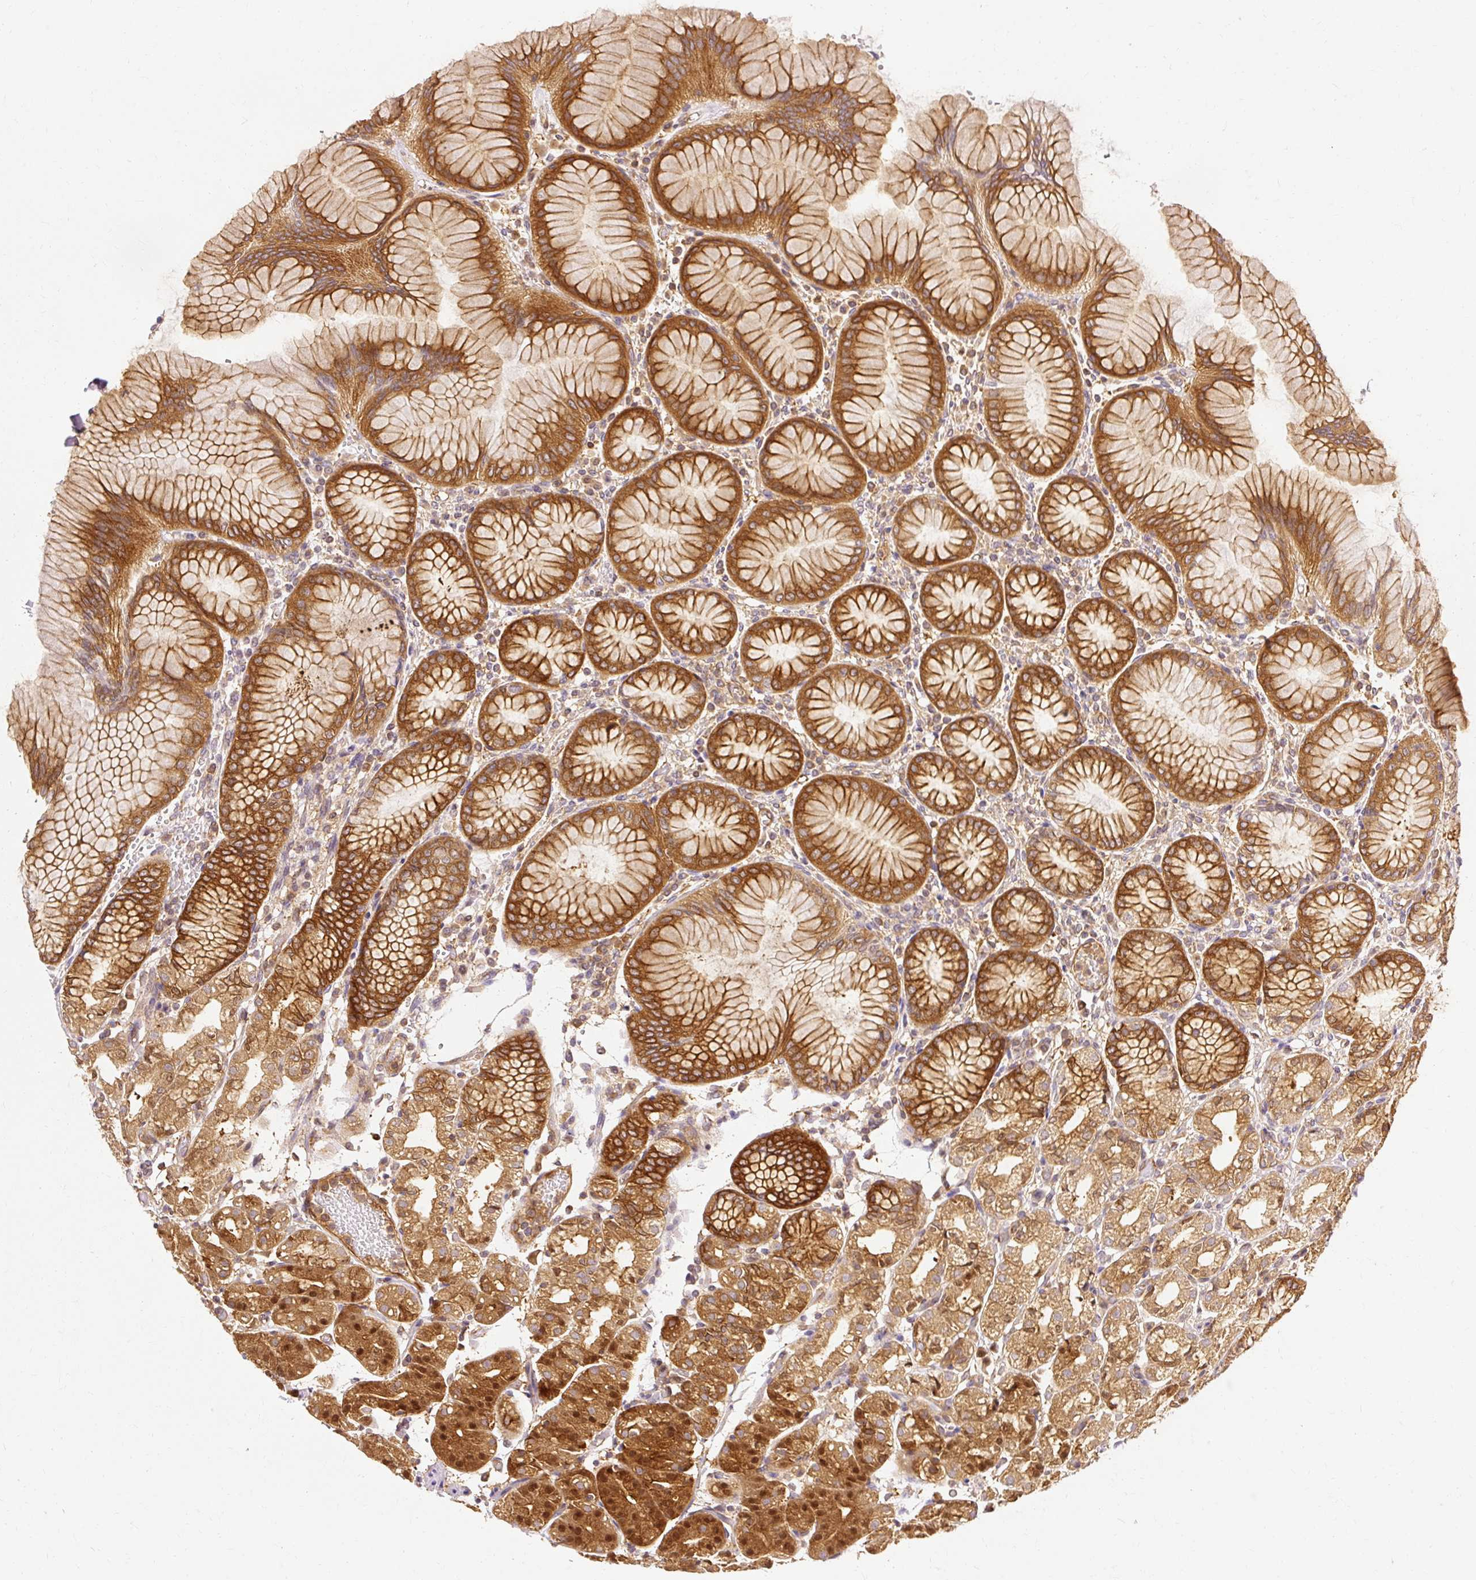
{"staining": {"intensity": "strong", "quantity": ">75%", "location": "cytoplasmic/membranous,nuclear"}, "tissue": "stomach", "cell_type": "Glandular cells", "image_type": "normal", "snomed": [{"axis": "morphology", "description": "Normal tissue, NOS"}, {"axis": "topography", "description": "Stomach"}], "caption": "Strong cytoplasmic/membranous,nuclear staining for a protein is appreciated in approximately >75% of glandular cells of benign stomach using IHC.", "gene": "ARMH3", "patient": {"sex": "female", "age": 57}}